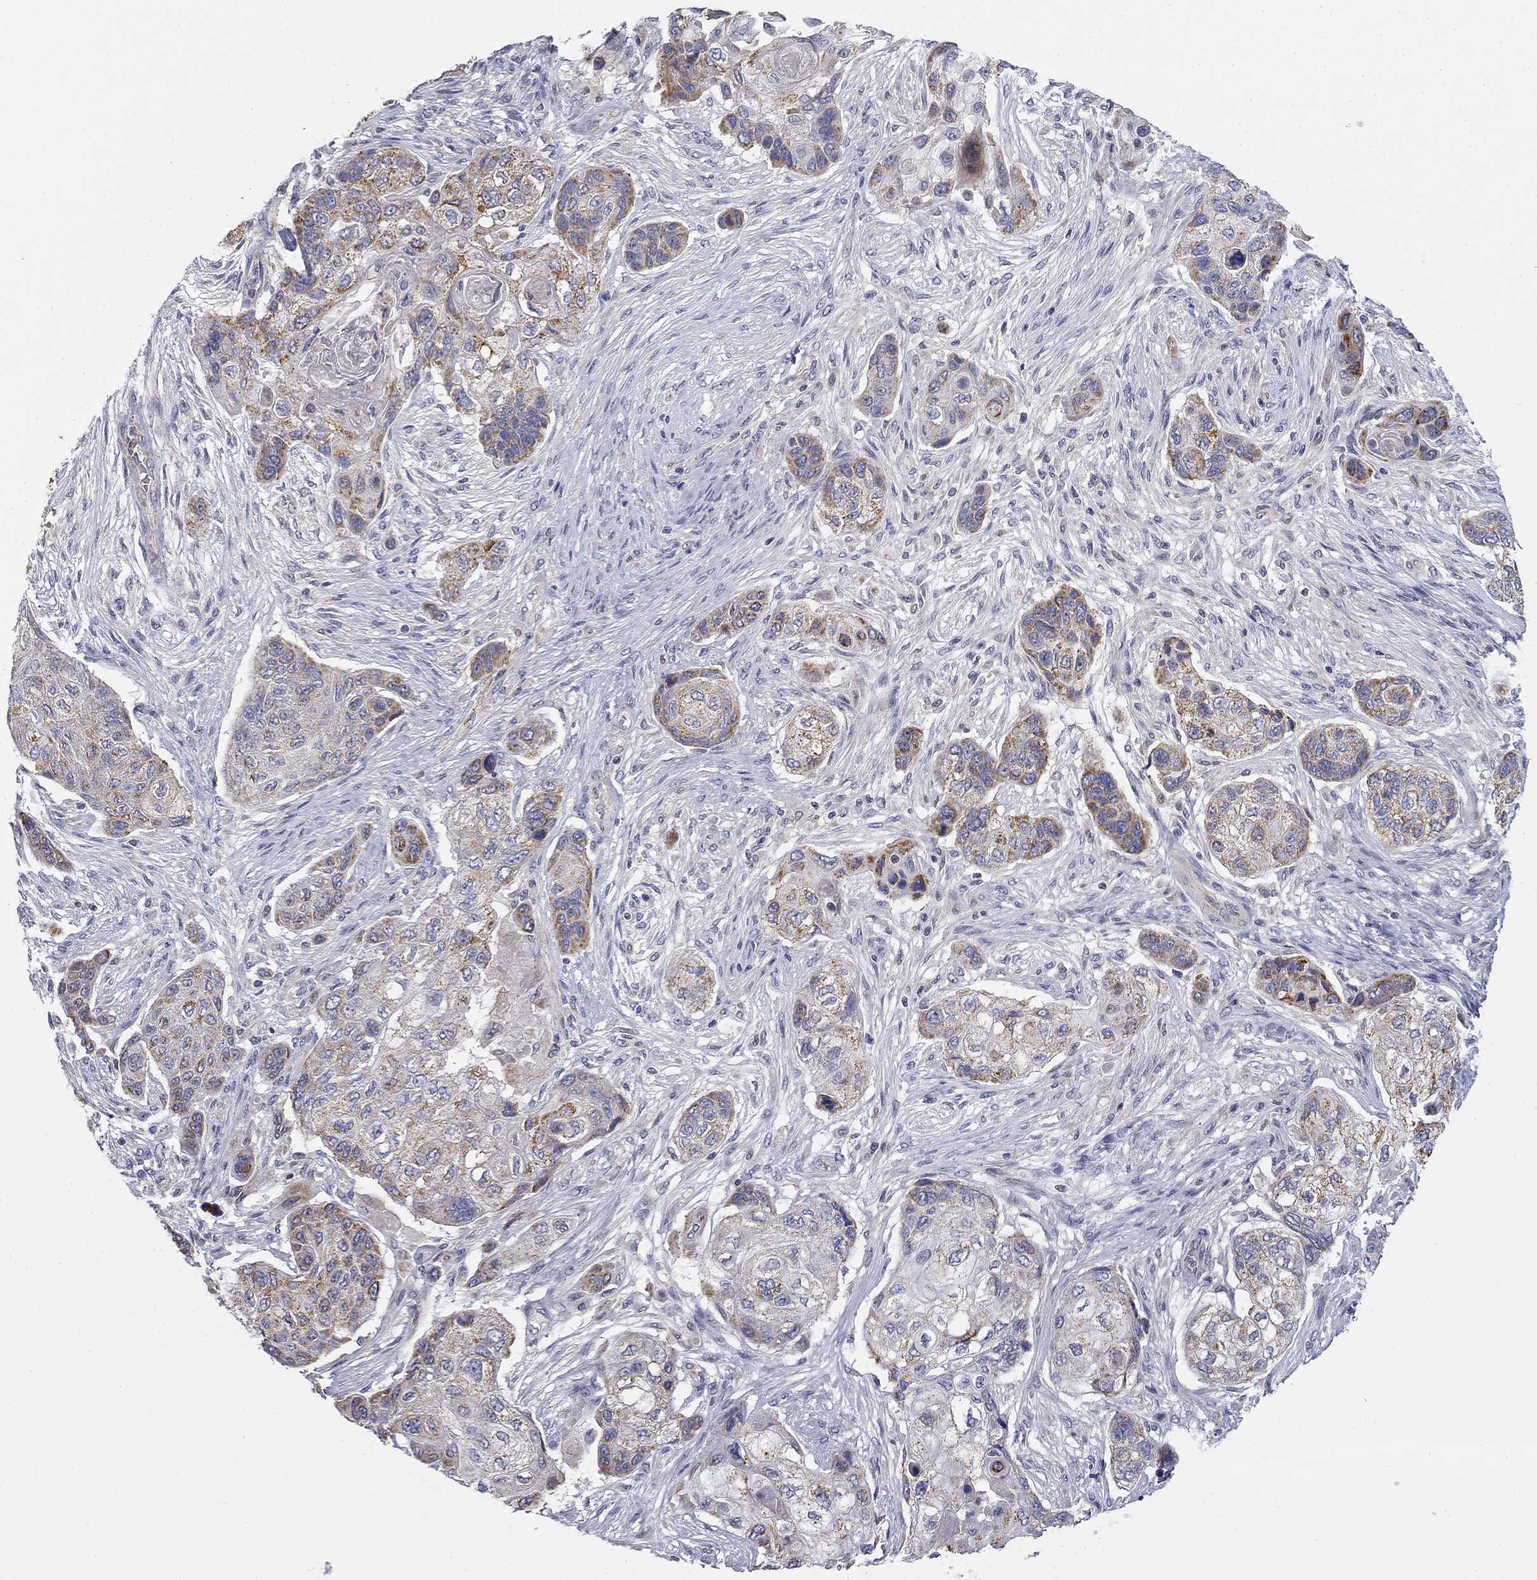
{"staining": {"intensity": "moderate", "quantity": "<25%", "location": "cytoplasmic/membranous"}, "tissue": "lung cancer", "cell_type": "Tumor cells", "image_type": "cancer", "snomed": [{"axis": "morphology", "description": "Squamous cell carcinoma, NOS"}, {"axis": "topography", "description": "Lung"}], "caption": "Tumor cells exhibit low levels of moderate cytoplasmic/membranous staining in about <25% of cells in human lung cancer. The staining was performed using DAB (3,3'-diaminobenzidine) to visualize the protein expression in brown, while the nuclei were stained in blue with hematoxylin (Magnification: 20x).", "gene": "SLC2A9", "patient": {"sex": "male", "age": 69}}